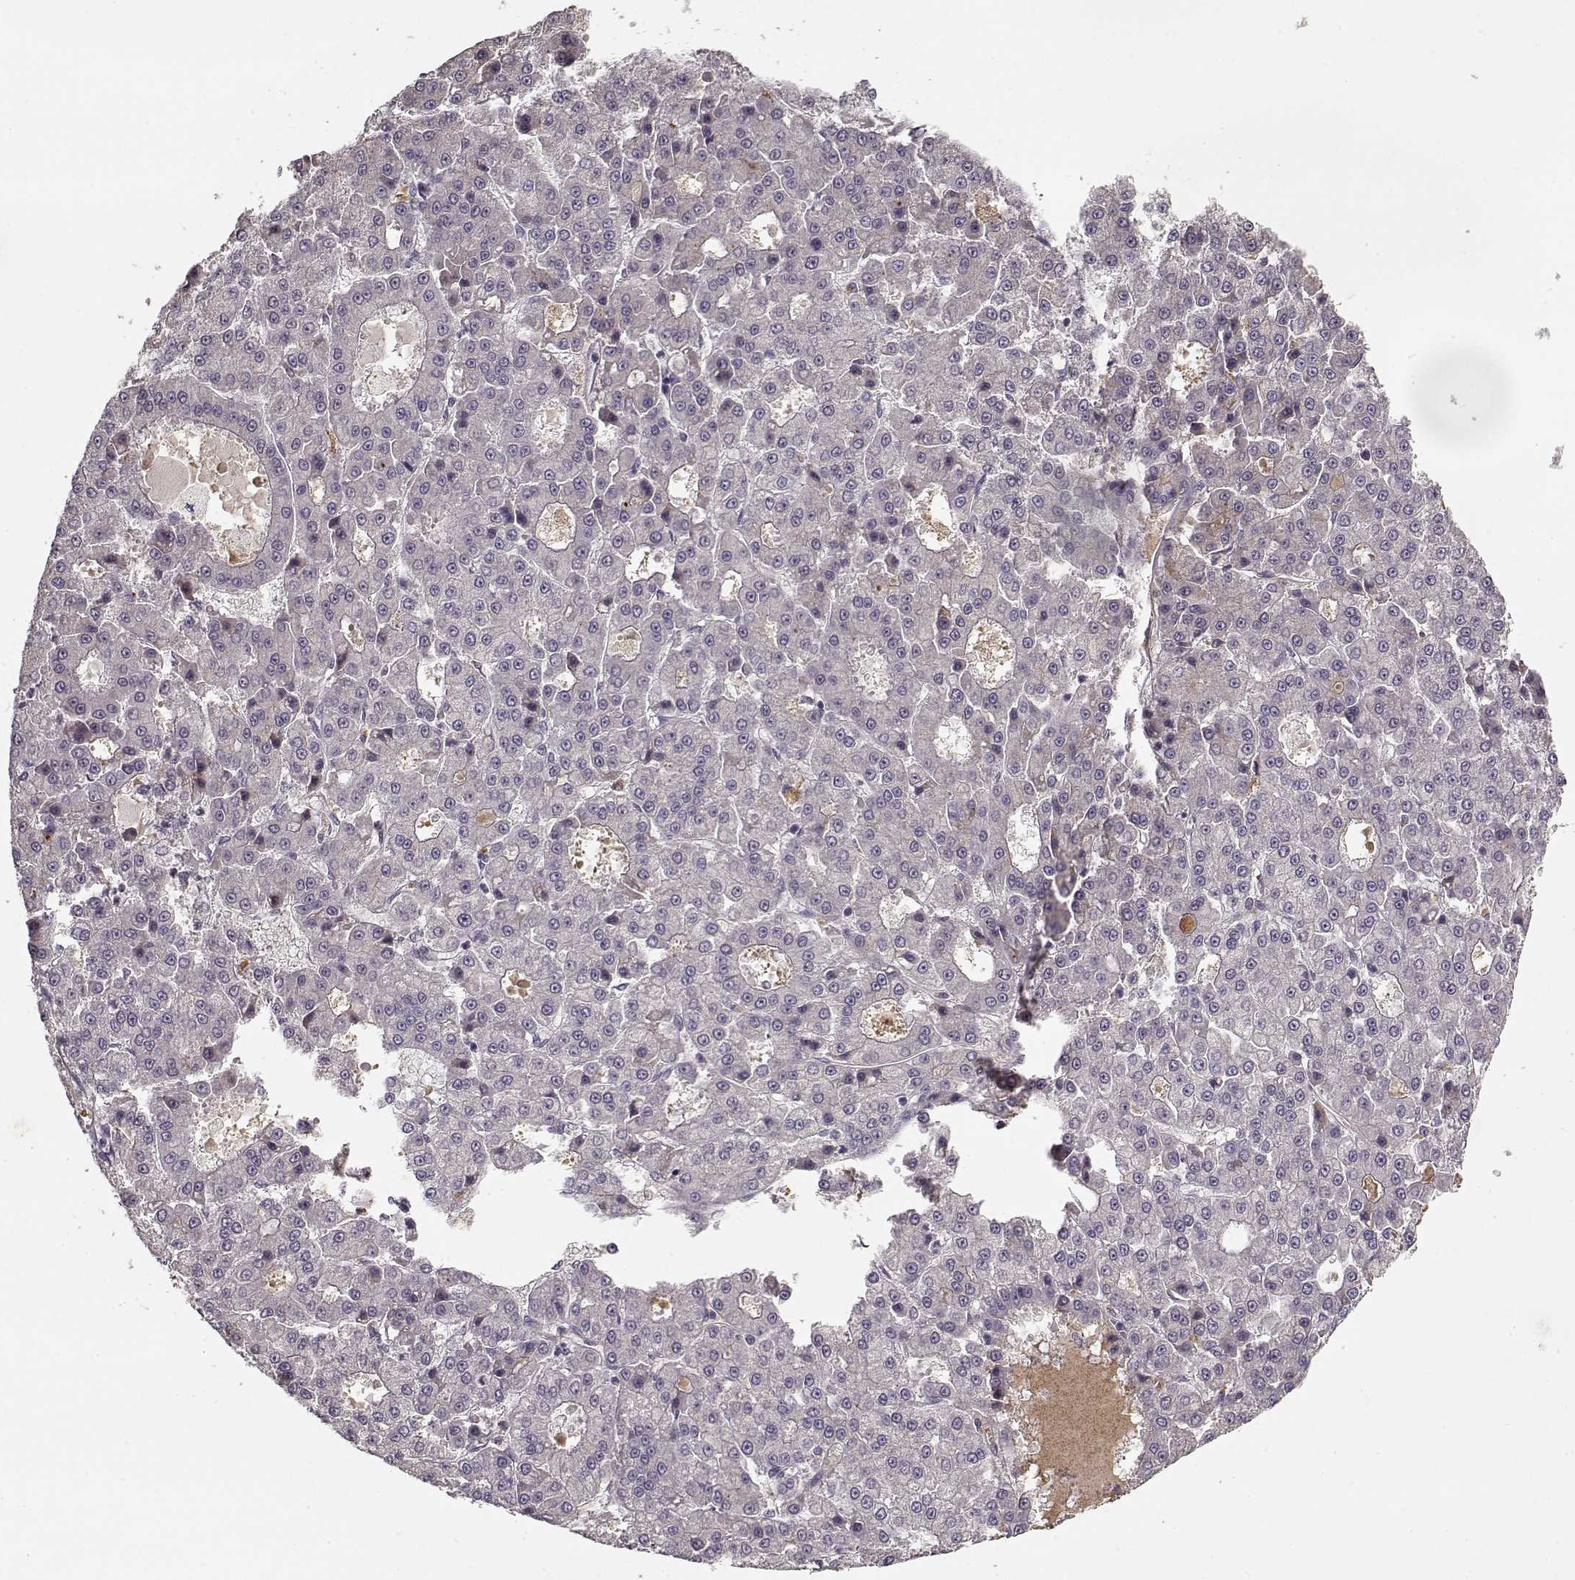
{"staining": {"intensity": "negative", "quantity": "none", "location": "none"}, "tissue": "liver cancer", "cell_type": "Tumor cells", "image_type": "cancer", "snomed": [{"axis": "morphology", "description": "Carcinoma, Hepatocellular, NOS"}, {"axis": "topography", "description": "Liver"}], "caption": "Tumor cells show no significant positivity in hepatocellular carcinoma (liver).", "gene": "LUM", "patient": {"sex": "male", "age": 70}}